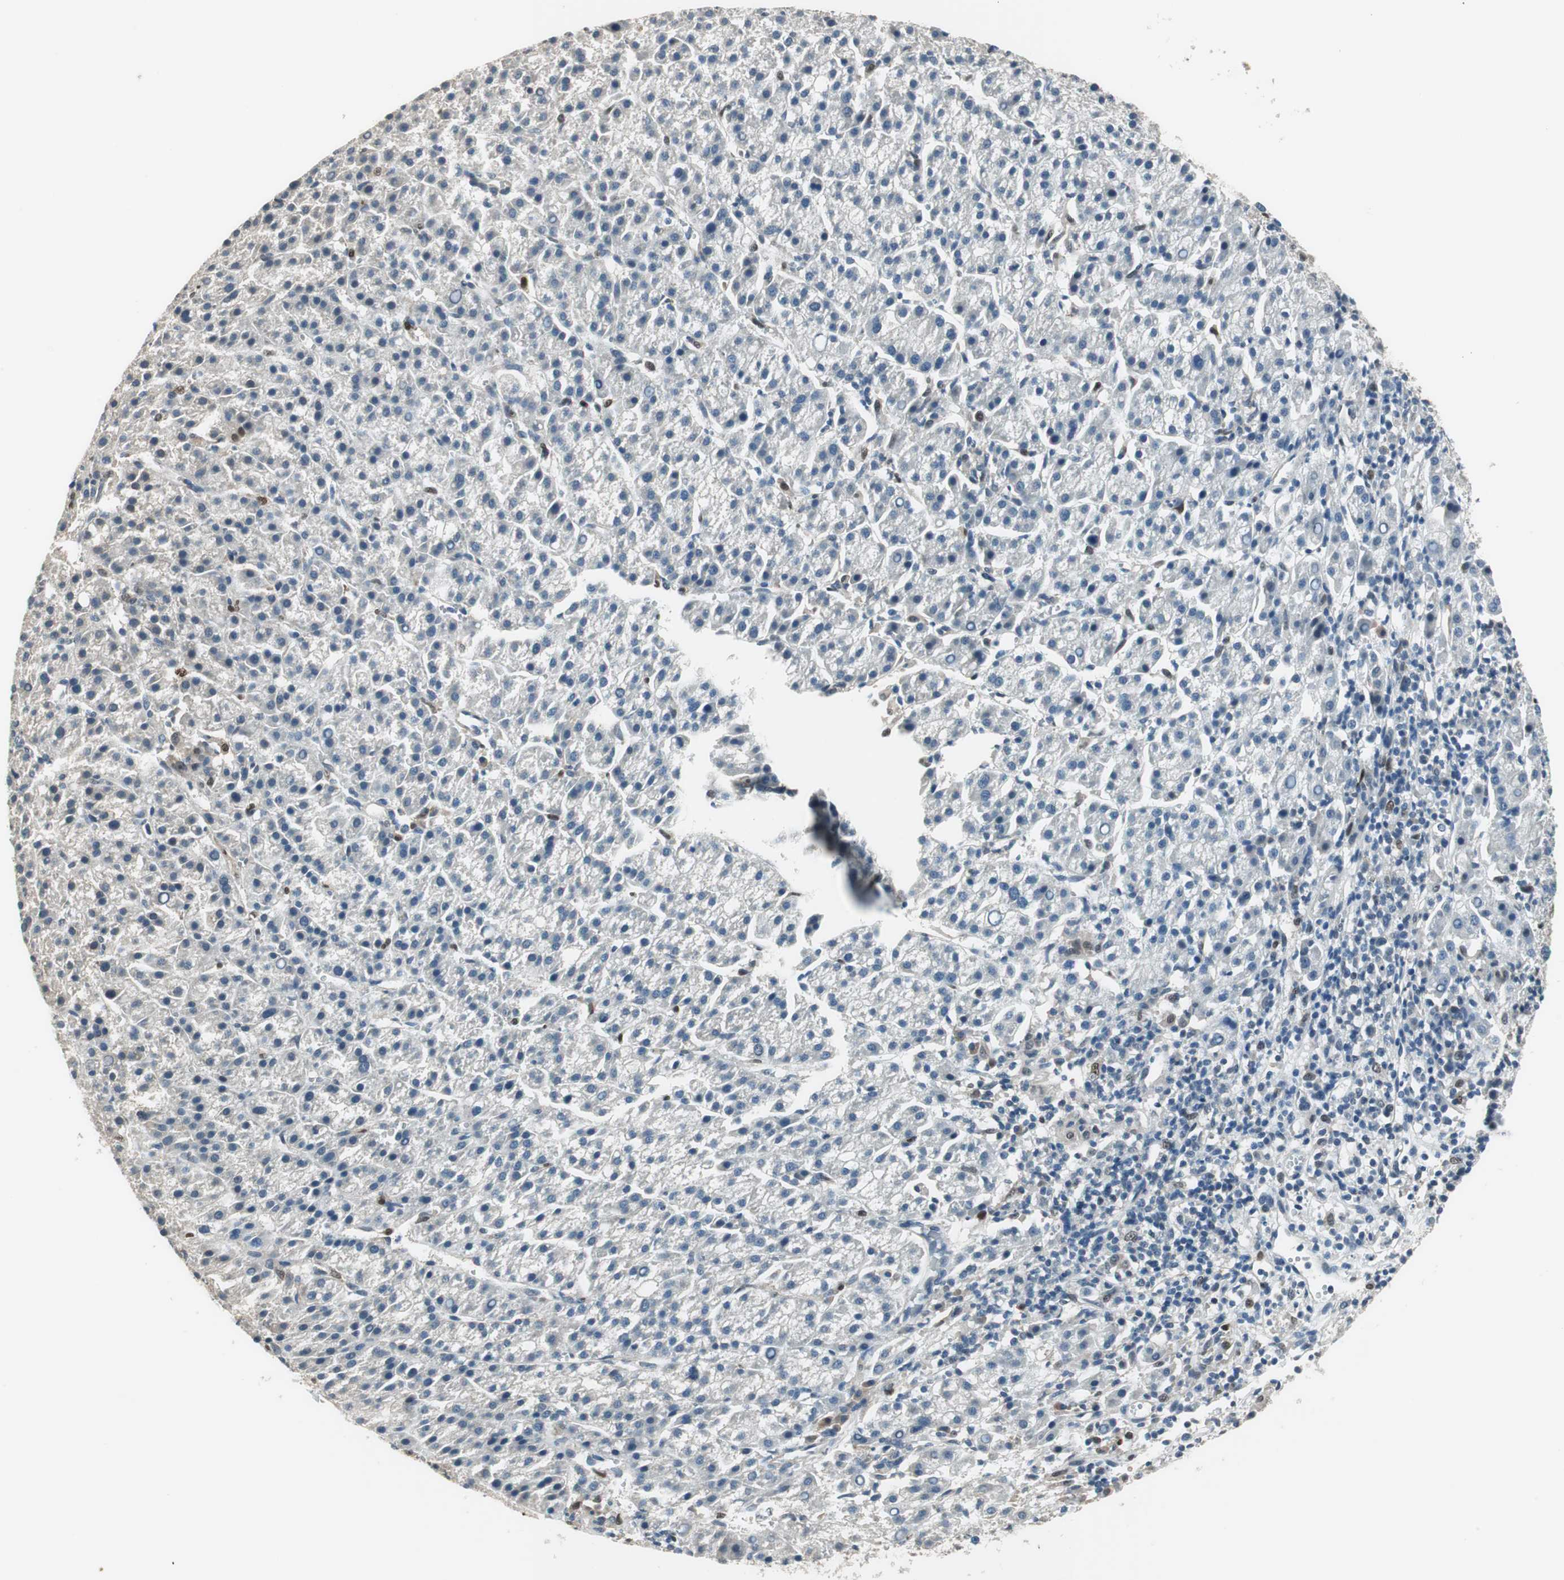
{"staining": {"intensity": "negative", "quantity": "none", "location": "none"}, "tissue": "liver cancer", "cell_type": "Tumor cells", "image_type": "cancer", "snomed": [{"axis": "morphology", "description": "Carcinoma, Hepatocellular, NOS"}, {"axis": "topography", "description": "Liver"}], "caption": "The immunohistochemistry (IHC) photomicrograph has no significant expression in tumor cells of liver cancer (hepatocellular carcinoma) tissue. Brightfield microscopy of IHC stained with DAB (3,3'-diaminobenzidine) (brown) and hematoxylin (blue), captured at high magnification.", "gene": "MAFB", "patient": {"sex": "female", "age": 58}}